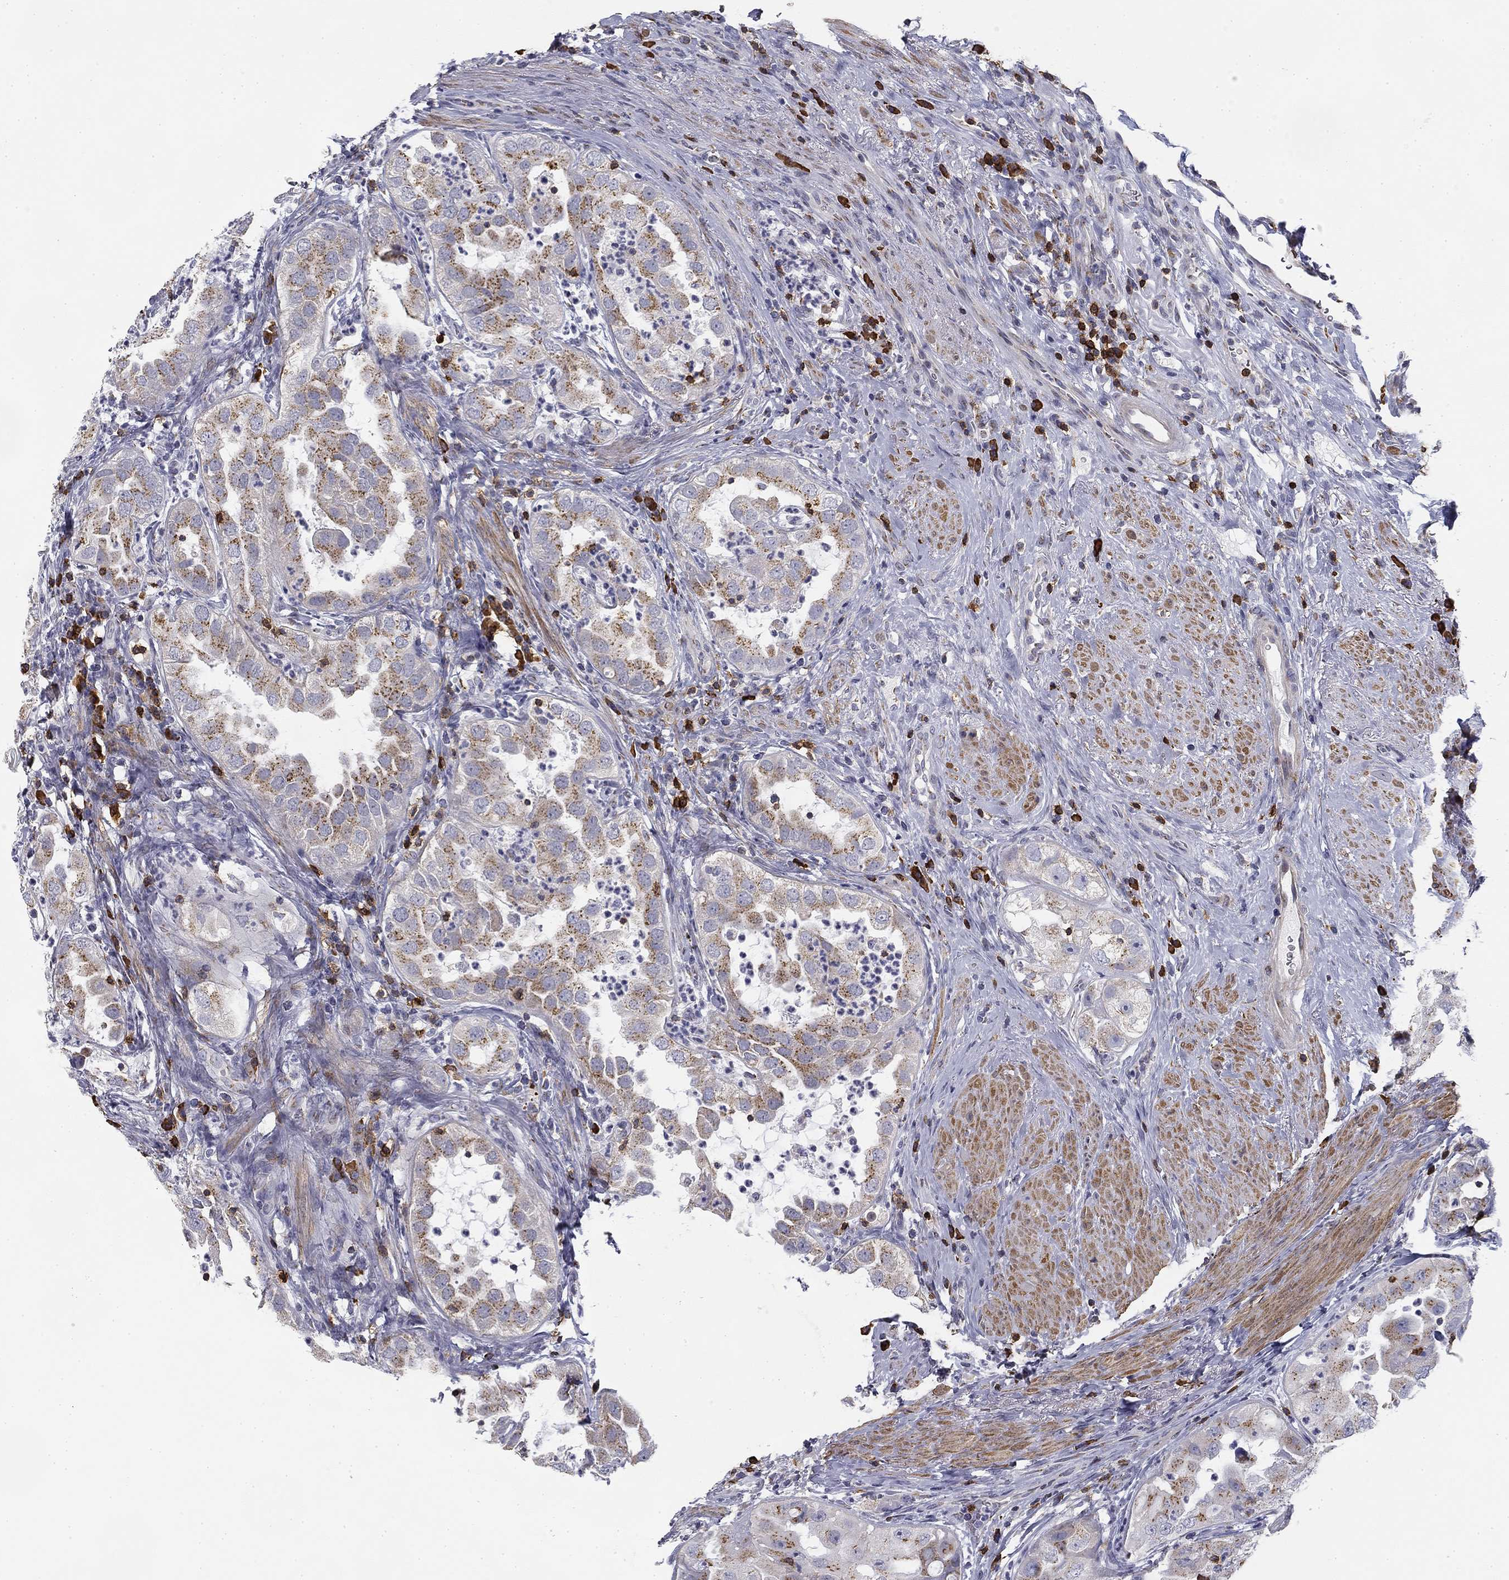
{"staining": {"intensity": "moderate", "quantity": "25%-75%", "location": "cytoplasmic/membranous"}, "tissue": "urothelial cancer", "cell_type": "Tumor cells", "image_type": "cancer", "snomed": [{"axis": "morphology", "description": "Urothelial carcinoma, High grade"}, {"axis": "topography", "description": "Urinary bladder"}], "caption": "Immunohistochemistry (IHC) of human high-grade urothelial carcinoma reveals medium levels of moderate cytoplasmic/membranous positivity in about 25%-75% of tumor cells. The staining is performed using DAB (3,3'-diaminobenzidine) brown chromogen to label protein expression. The nuclei are counter-stained blue using hematoxylin.", "gene": "TRAT1", "patient": {"sex": "female", "age": 41}}